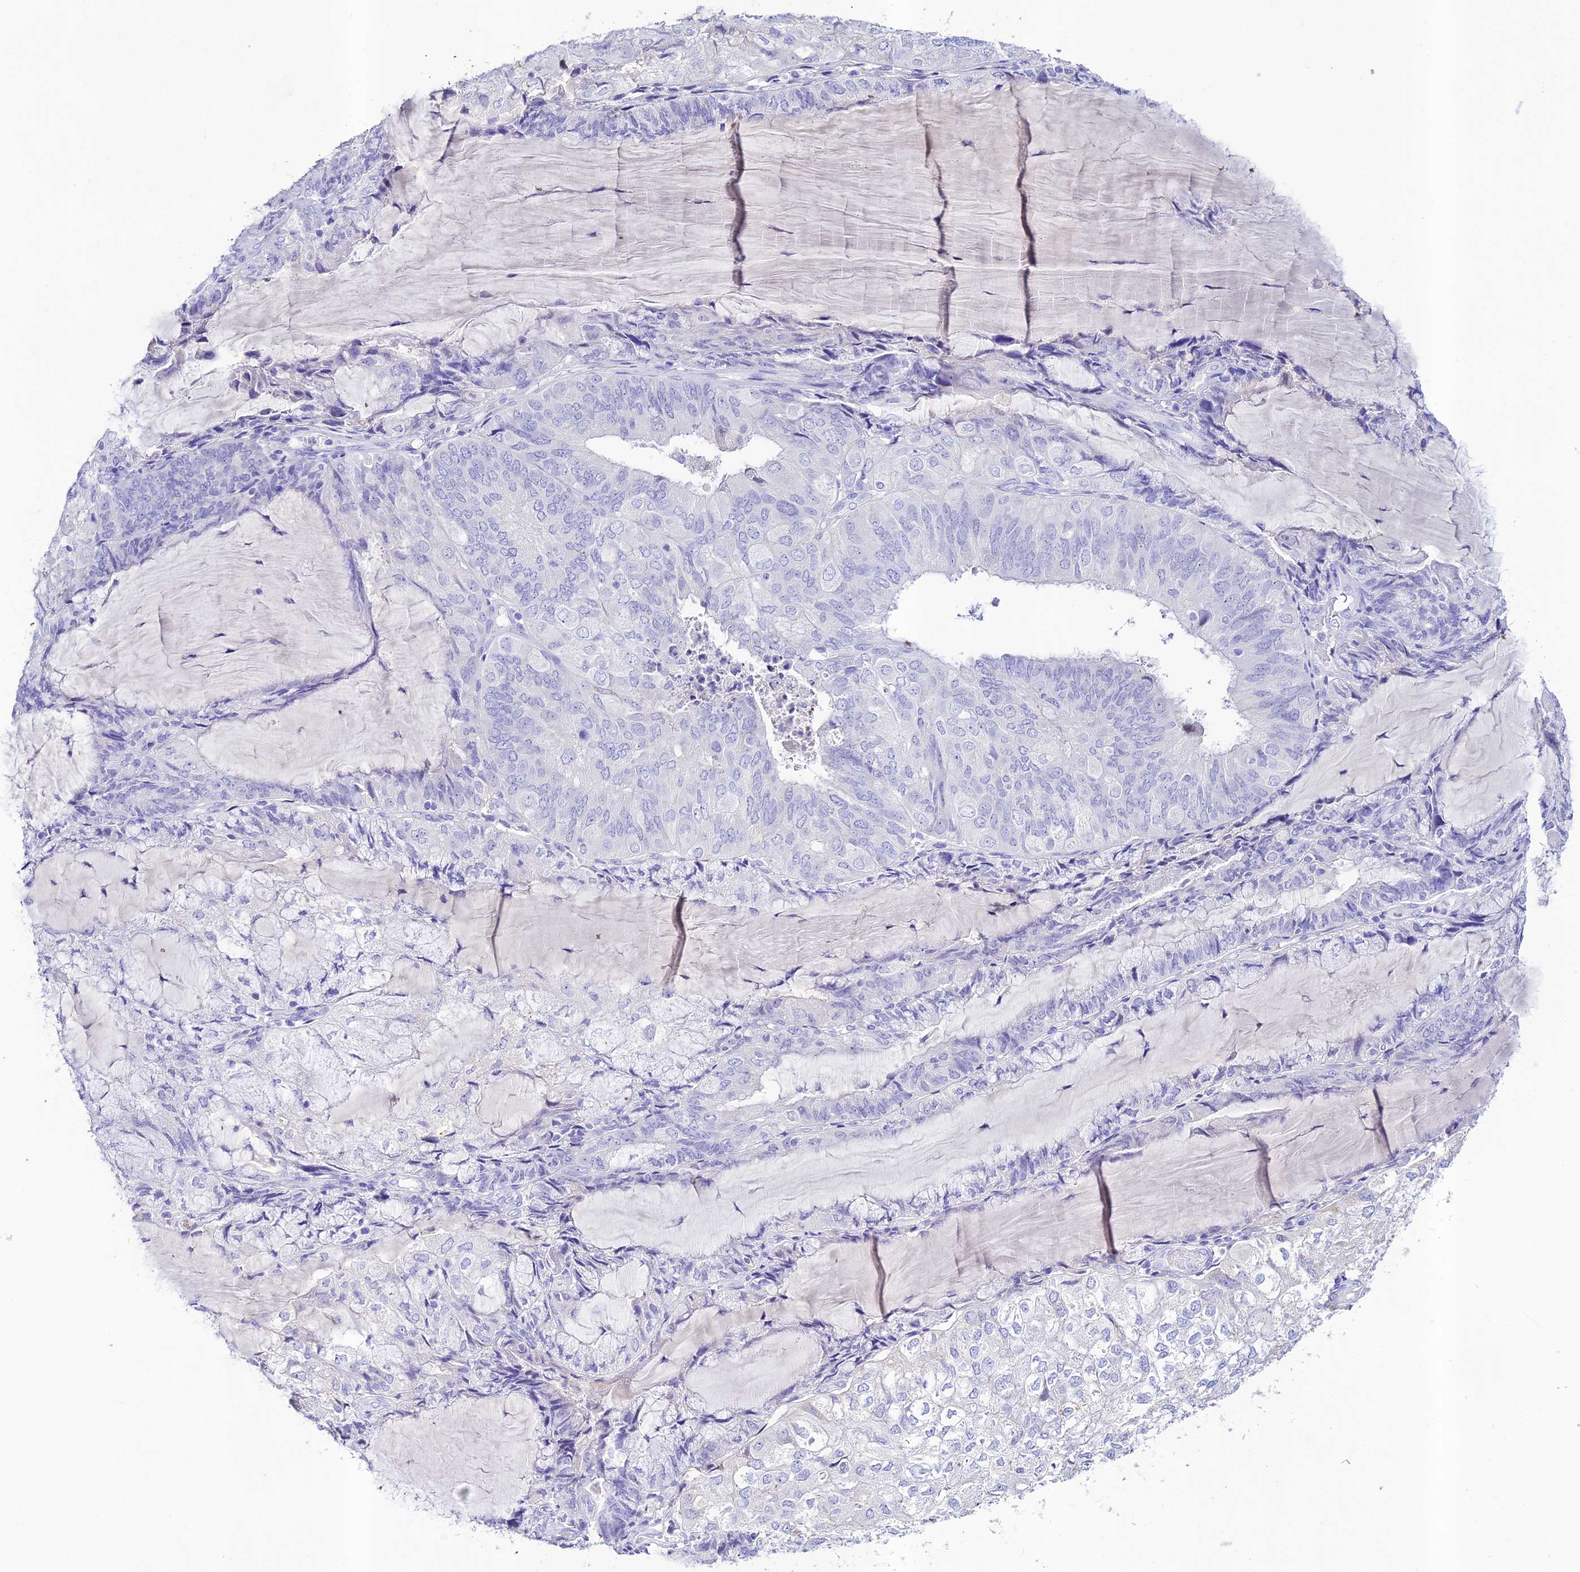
{"staining": {"intensity": "negative", "quantity": "none", "location": "none"}, "tissue": "endometrial cancer", "cell_type": "Tumor cells", "image_type": "cancer", "snomed": [{"axis": "morphology", "description": "Adenocarcinoma, NOS"}, {"axis": "topography", "description": "Endometrium"}], "caption": "Tumor cells show no significant protein expression in adenocarcinoma (endometrial).", "gene": "NLRP6", "patient": {"sex": "female", "age": 81}}